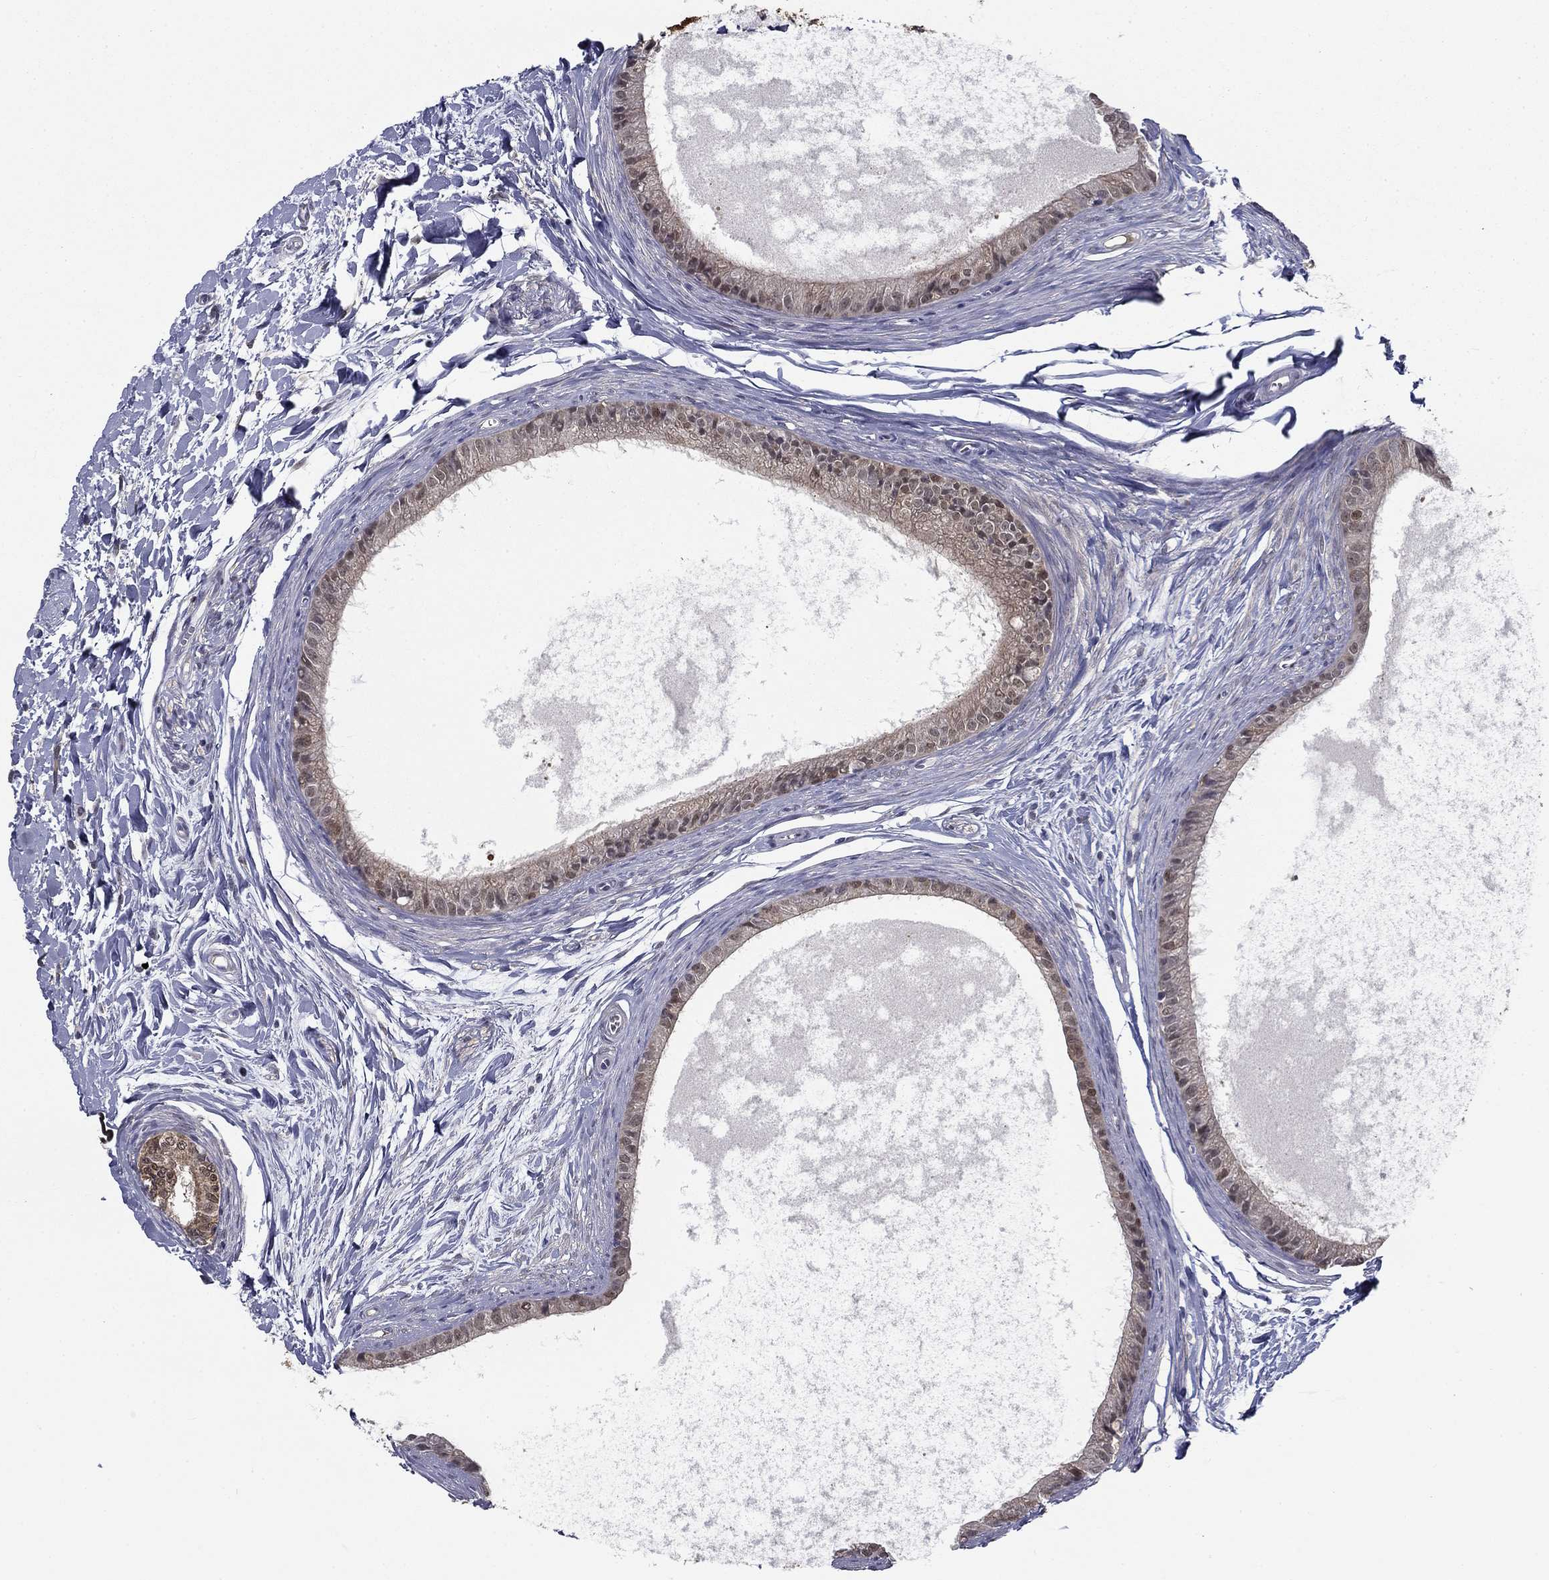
{"staining": {"intensity": "moderate", "quantity": "<25%", "location": "nuclear"}, "tissue": "epididymis", "cell_type": "Glandular cells", "image_type": "normal", "snomed": [{"axis": "morphology", "description": "Normal tissue, NOS"}, {"axis": "topography", "description": "Epididymis"}], "caption": "Epididymis stained with DAB (3,3'-diaminobenzidine) IHC shows low levels of moderate nuclear staining in about <25% of glandular cells. The staining is performed using DAB brown chromogen to label protein expression. The nuclei are counter-stained blue using hematoxylin.", "gene": "NIT2", "patient": {"sex": "male", "age": 51}}